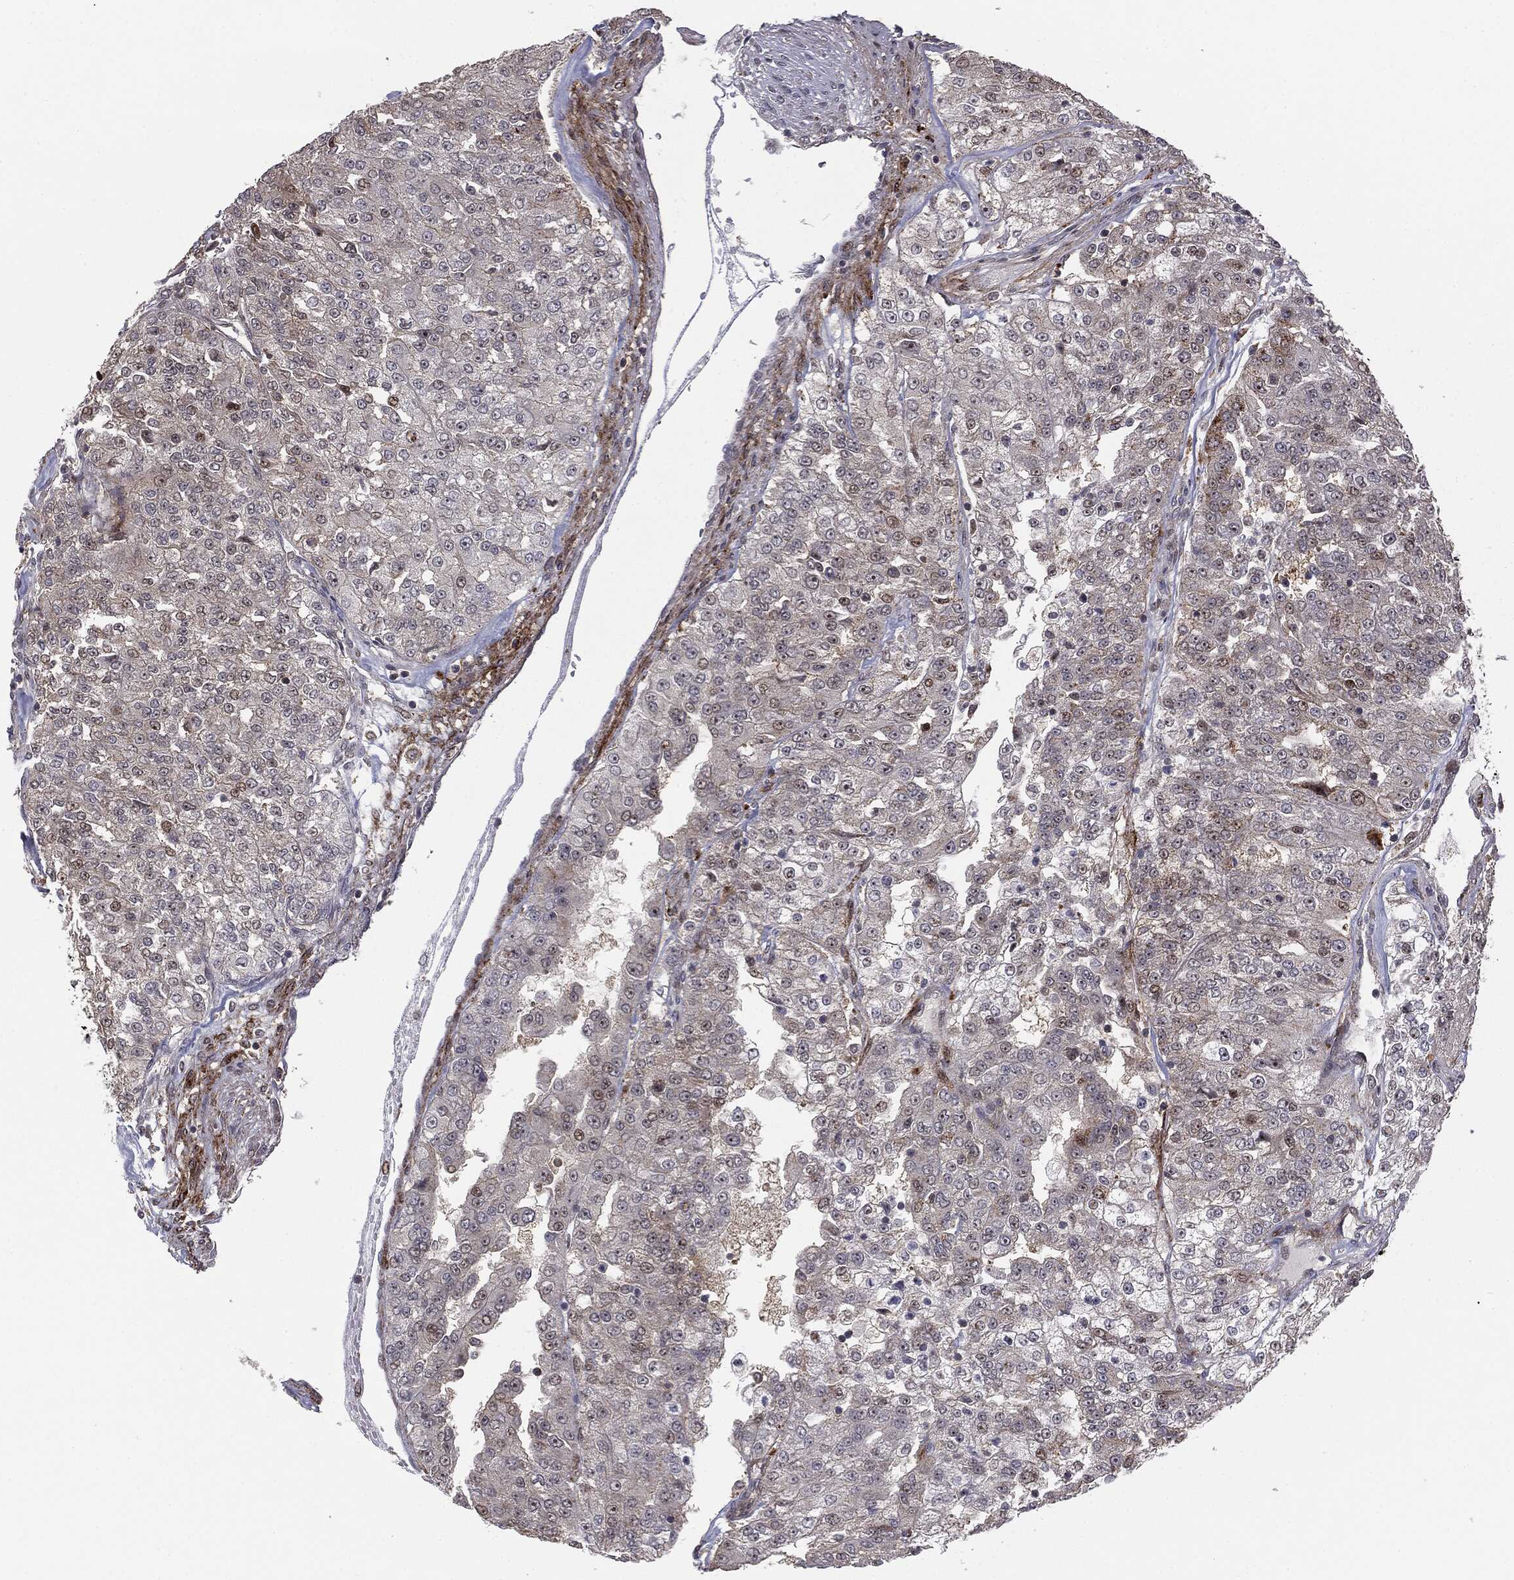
{"staining": {"intensity": "negative", "quantity": "none", "location": "none"}, "tissue": "renal cancer", "cell_type": "Tumor cells", "image_type": "cancer", "snomed": [{"axis": "morphology", "description": "Adenocarcinoma, NOS"}, {"axis": "topography", "description": "Kidney"}], "caption": "A photomicrograph of adenocarcinoma (renal) stained for a protein exhibits no brown staining in tumor cells.", "gene": "PTEN", "patient": {"sex": "female", "age": 63}}